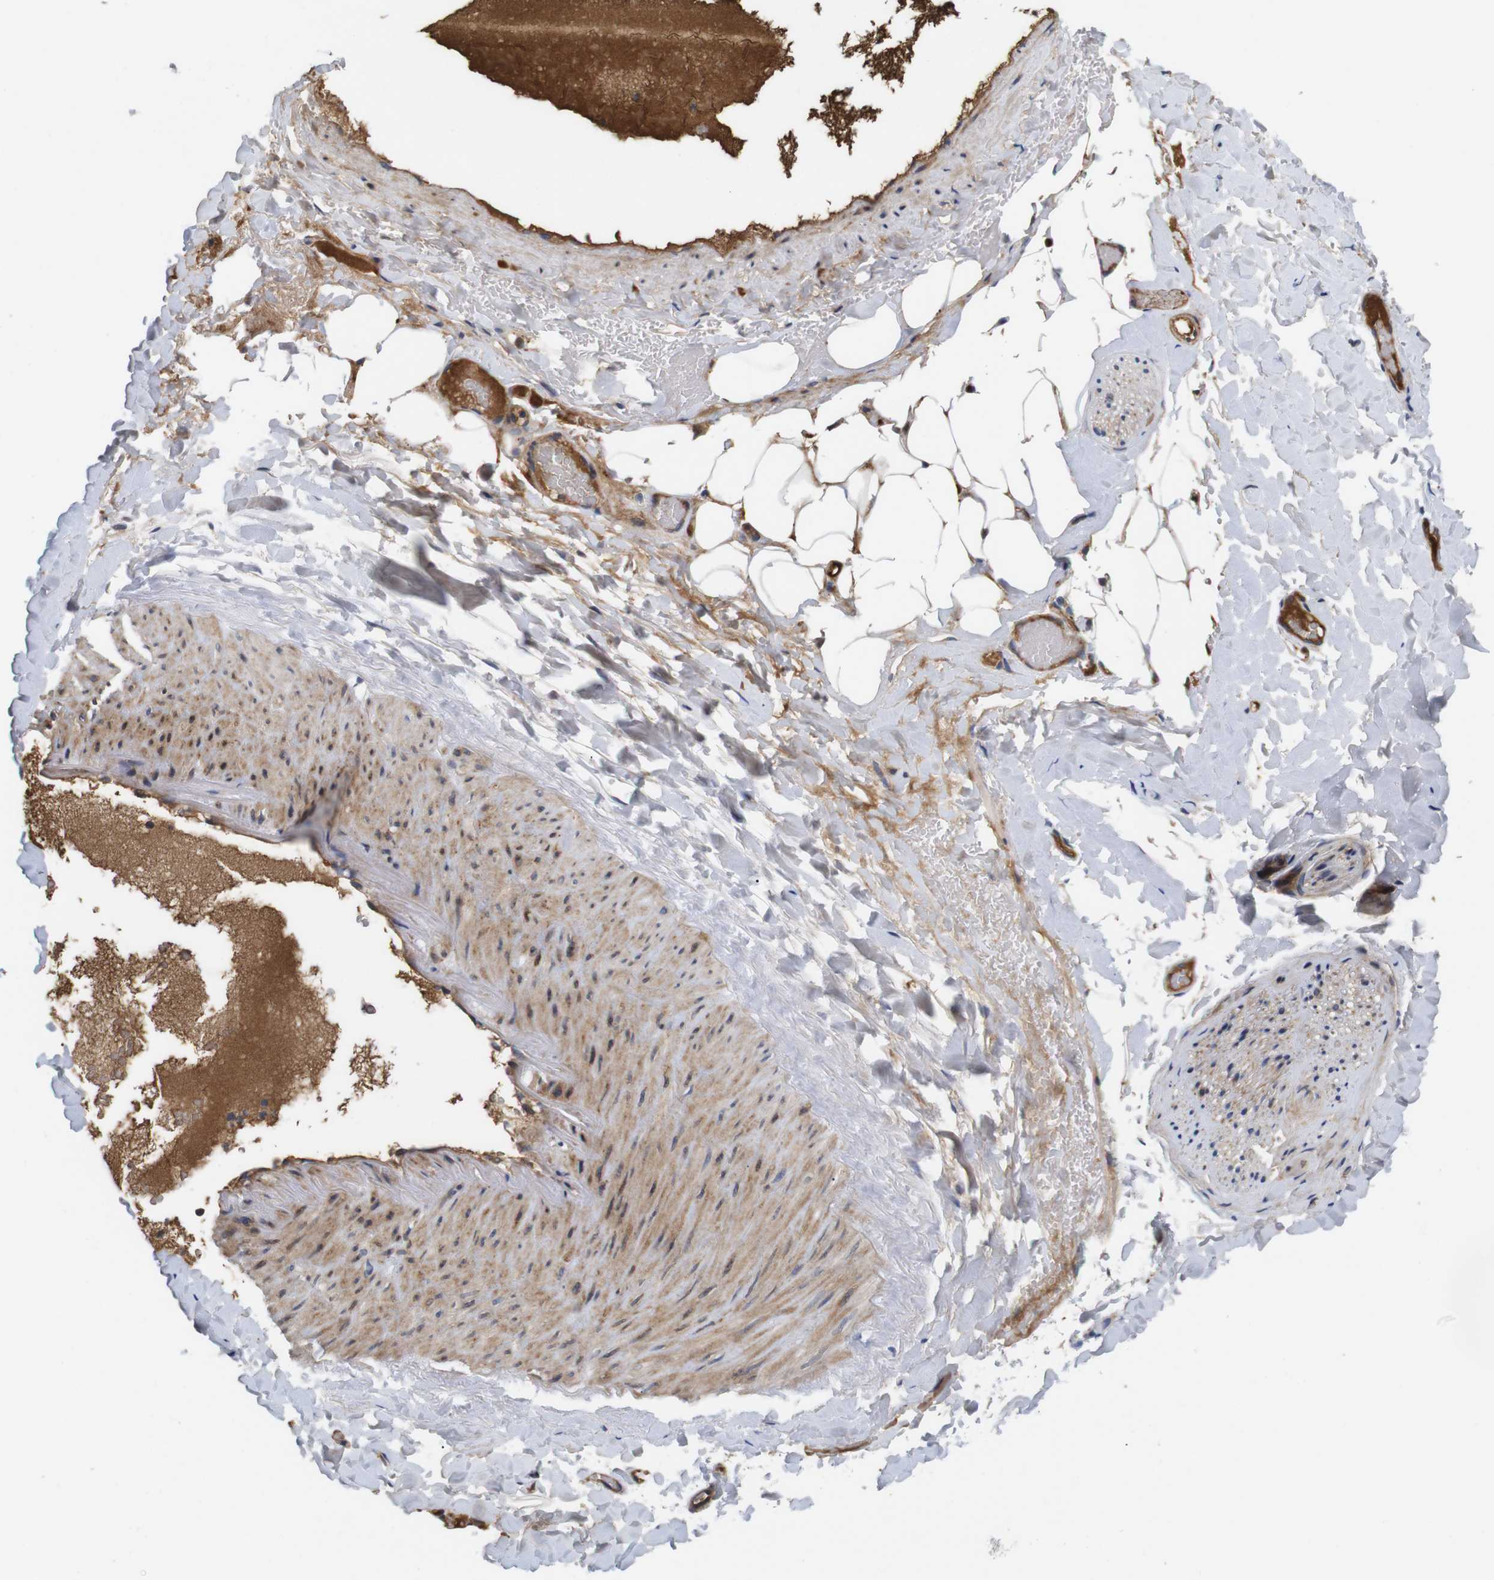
{"staining": {"intensity": "moderate", "quantity": "25%-75%", "location": "cytoplasmic/membranous"}, "tissue": "adipose tissue", "cell_type": "Adipocytes", "image_type": "normal", "snomed": [{"axis": "morphology", "description": "Normal tissue, NOS"}, {"axis": "topography", "description": "Peripheral nerve tissue"}], "caption": "A histopathology image showing moderate cytoplasmic/membranous expression in approximately 25%-75% of adipocytes in benign adipose tissue, as visualized by brown immunohistochemical staining.", "gene": "SPRY3", "patient": {"sex": "male", "age": 70}}